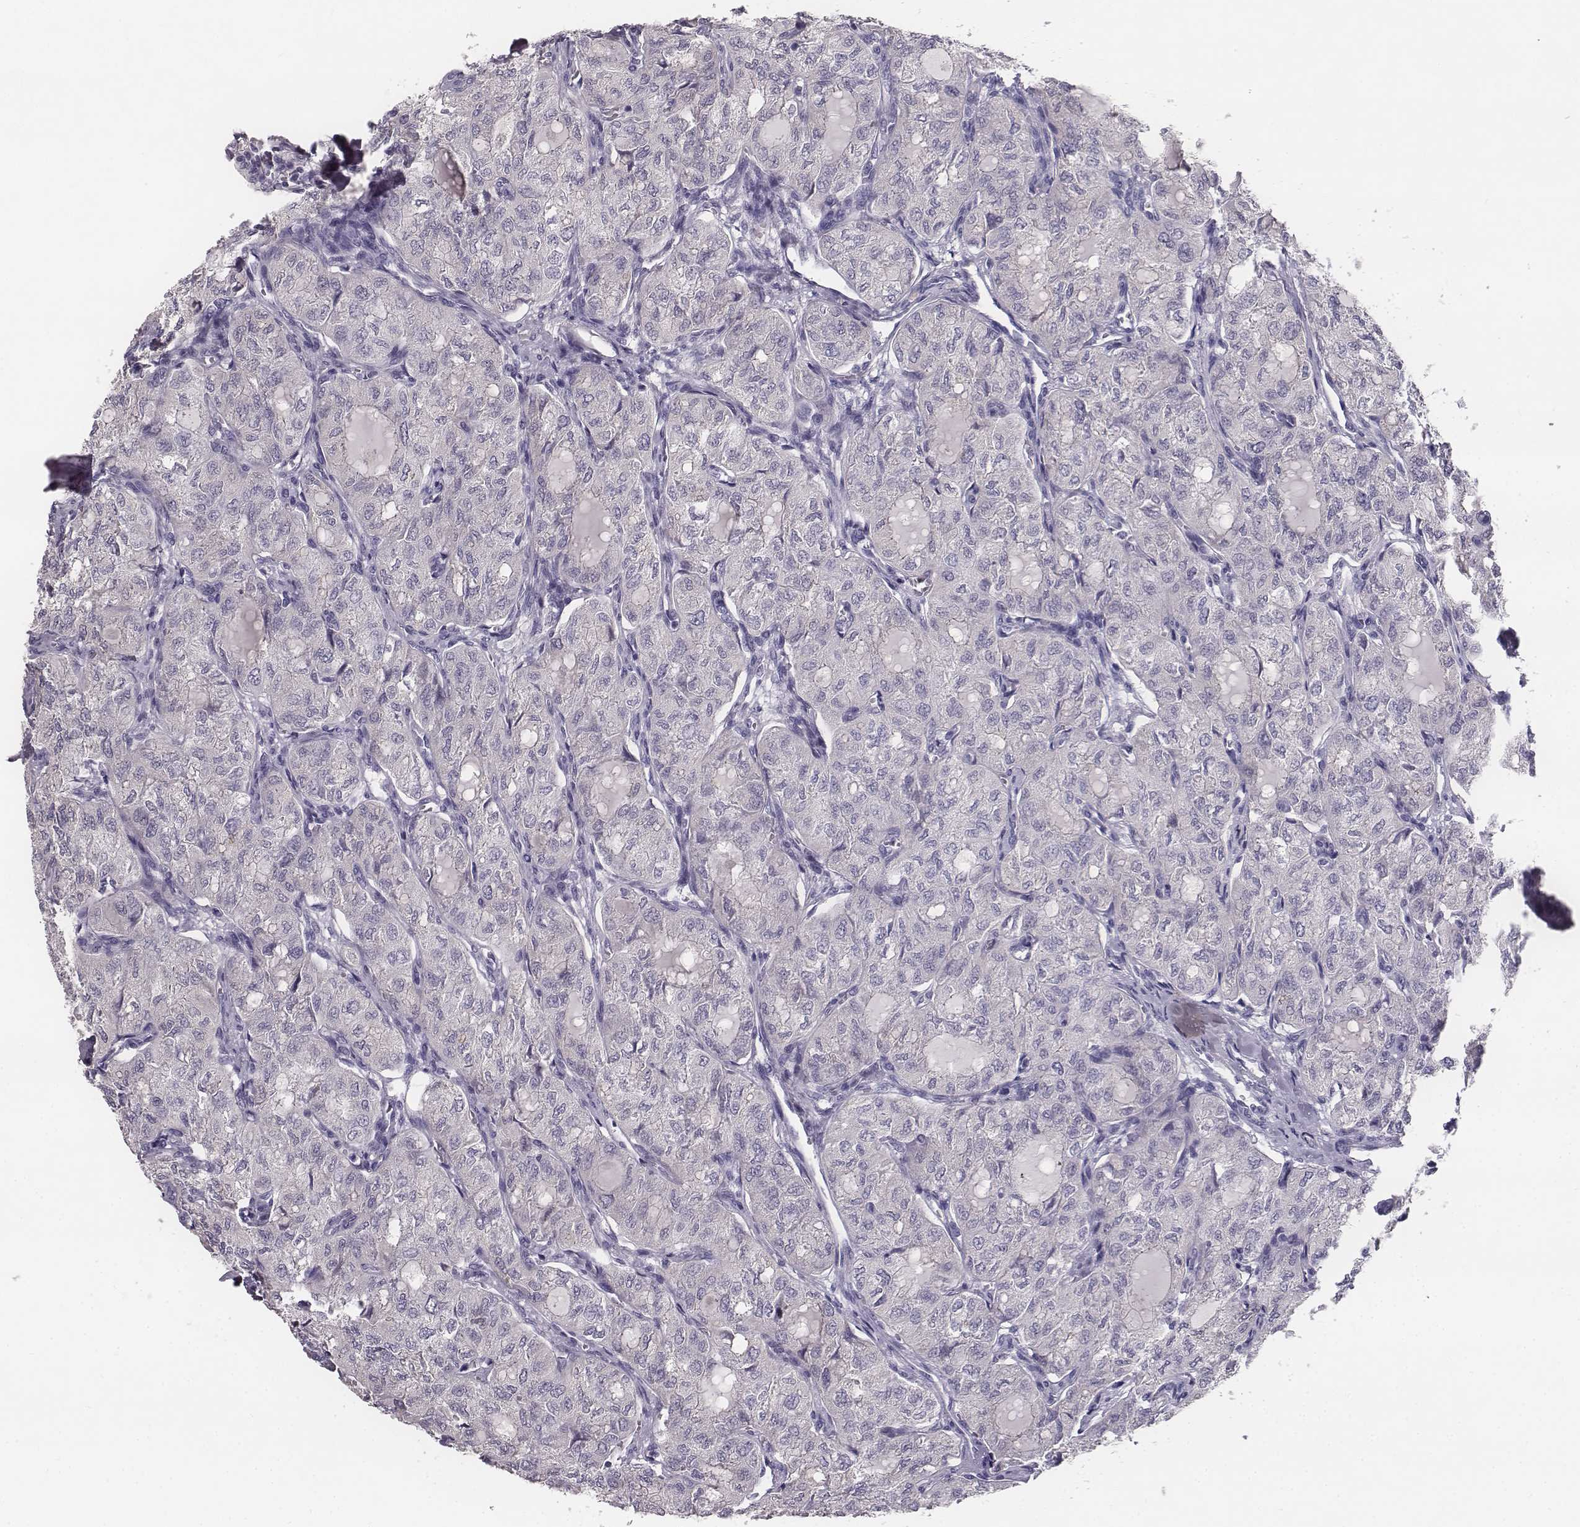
{"staining": {"intensity": "negative", "quantity": "none", "location": "none"}, "tissue": "thyroid cancer", "cell_type": "Tumor cells", "image_type": "cancer", "snomed": [{"axis": "morphology", "description": "Follicular adenoma carcinoma, NOS"}, {"axis": "topography", "description": "Thyroid gland"}], "caption": "Immunohistochemistry (IHC) of thyroid cancer (follicular adenoma carcinoma) demonstrates no positivity in tumor cells.", "gene": "NPTXR", "patient": {"sex": "male", "age": 75}}